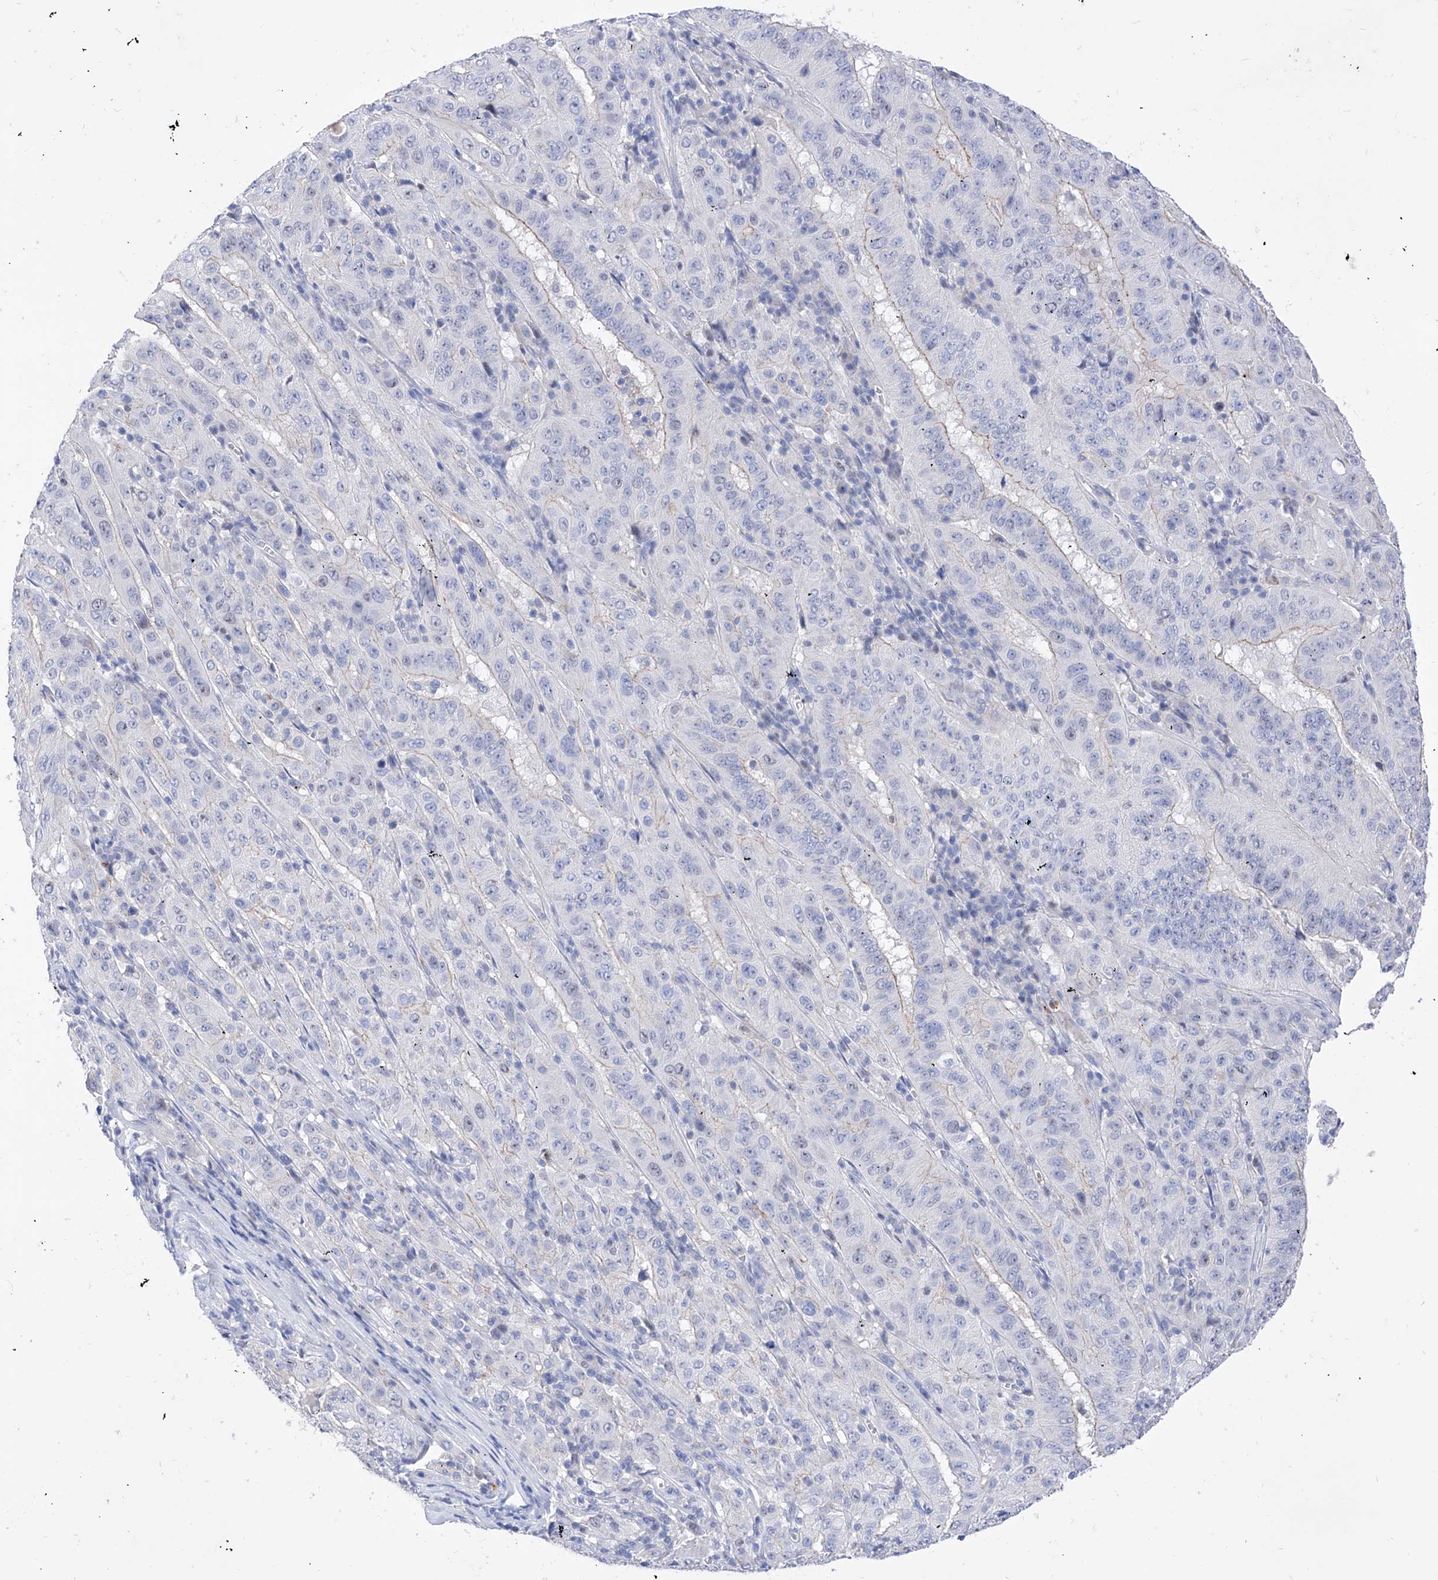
{"staining": {"intensity": "negative", "quantity": "none", "location": "none"}, "tissue": "pancreatic cancer", "cell_type": "Tumor cells", "image_type": "cancer", "snomed": [{"axis": "morphology", "description": "Adenocarcinoma, NOS"}, {"axis": "topography", "description": "Pancreas"}], "caption": "This photomicrograph is of pancreatic cancer stained with IHC to label a protein in brown with the nuclei are counter-stained blue. There is no staining in tumor cells.", "gene": "VAX1", "patient": {"sex": "male", "age": 63}}